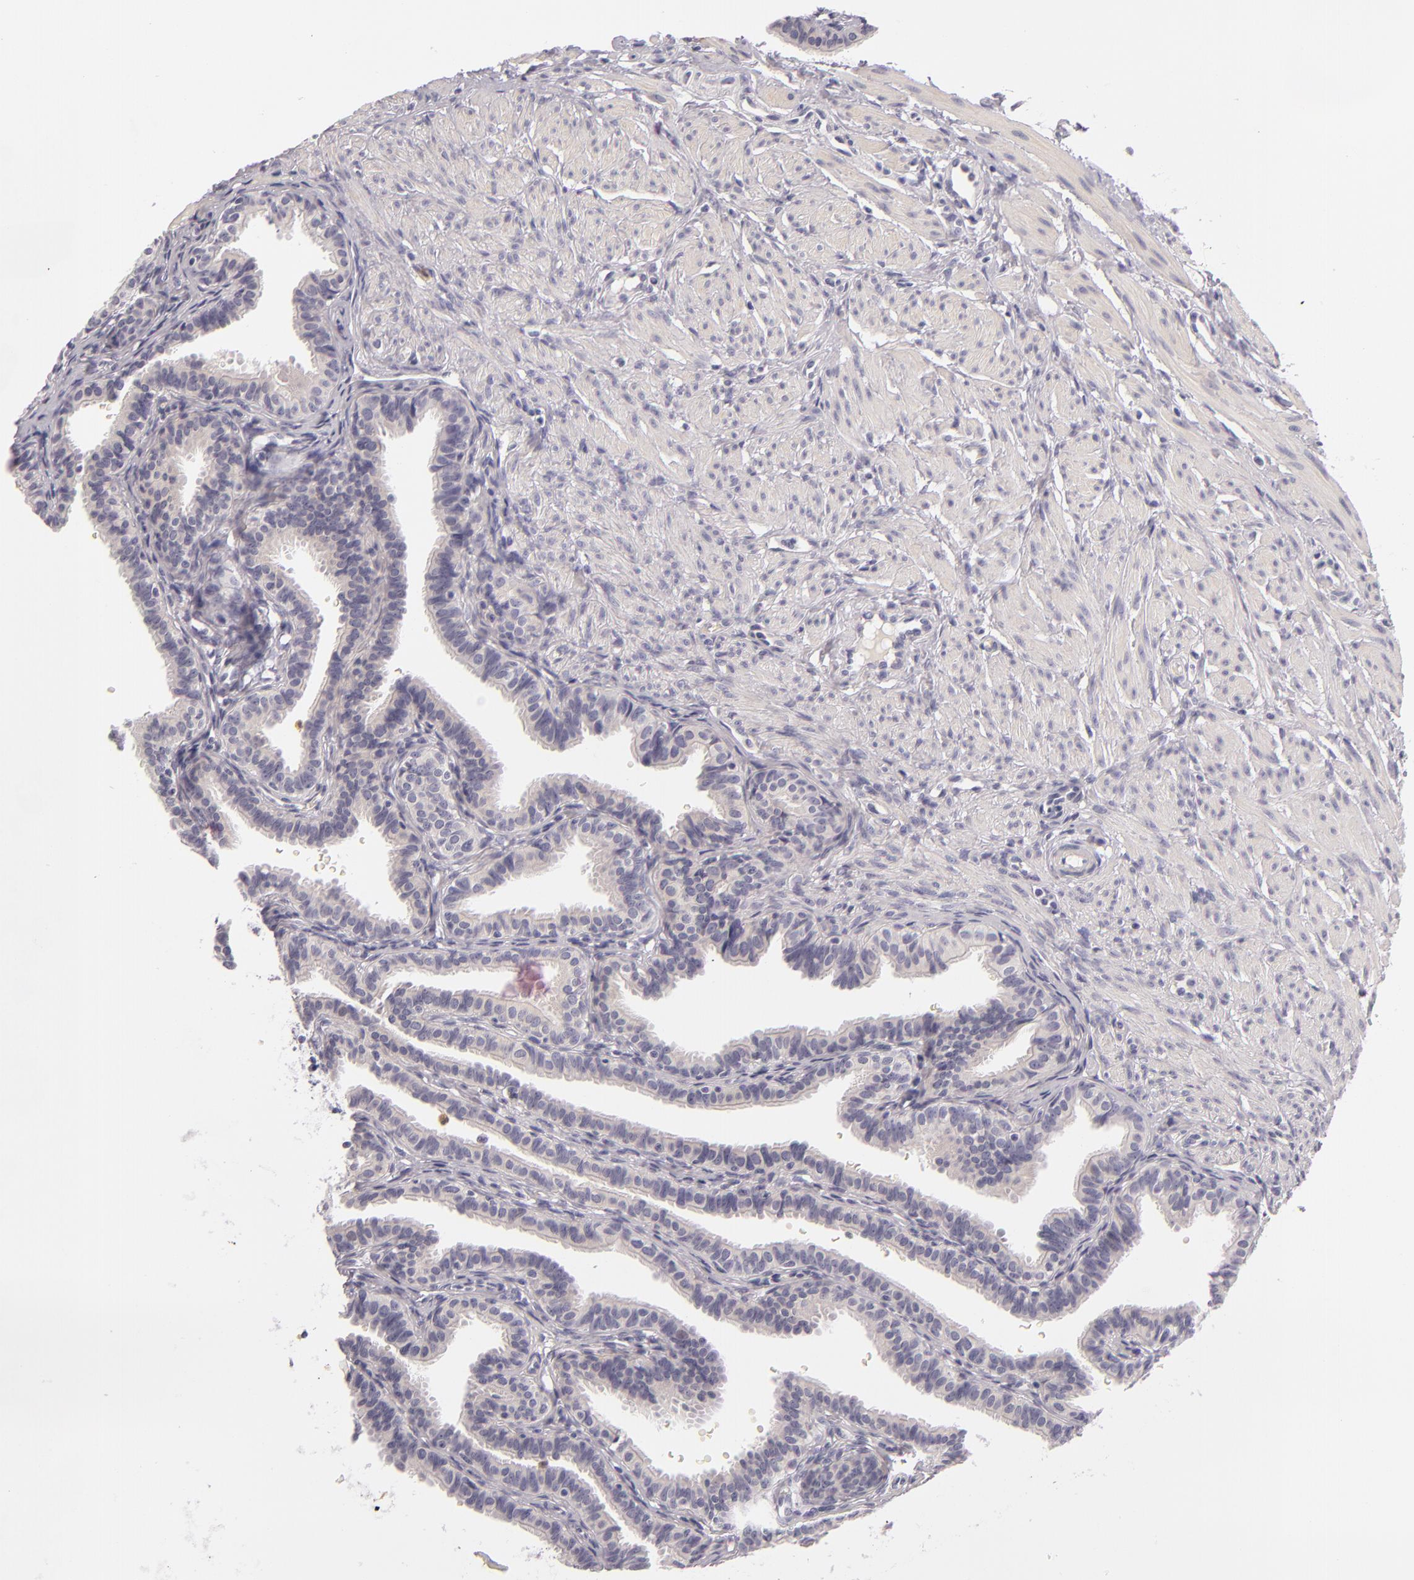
{"staining": {"intensity": "negative", "quantity": "none", "location": "none"}, "tissue": "fallopian tube", "cell_type": "Glandular cells", "image_type": "normal", "snomed": [{"axis": "morphology", "description": "Normal tissue, NOS"}, {"axis": "topography", "description": "Fallopian tube"}], "caption": "Immunohistochemistry photomicrograph of normal fallopian tube: human fallopian tube stained with DAB (3,3'-diaminobenzidine) shows no significant protein positivity in glandular cells. (Immunohistochemistry, brightfield microscopy, high magnification).", "gene": "FAM181A", "patient": {"sex": "female", "age": 32}}